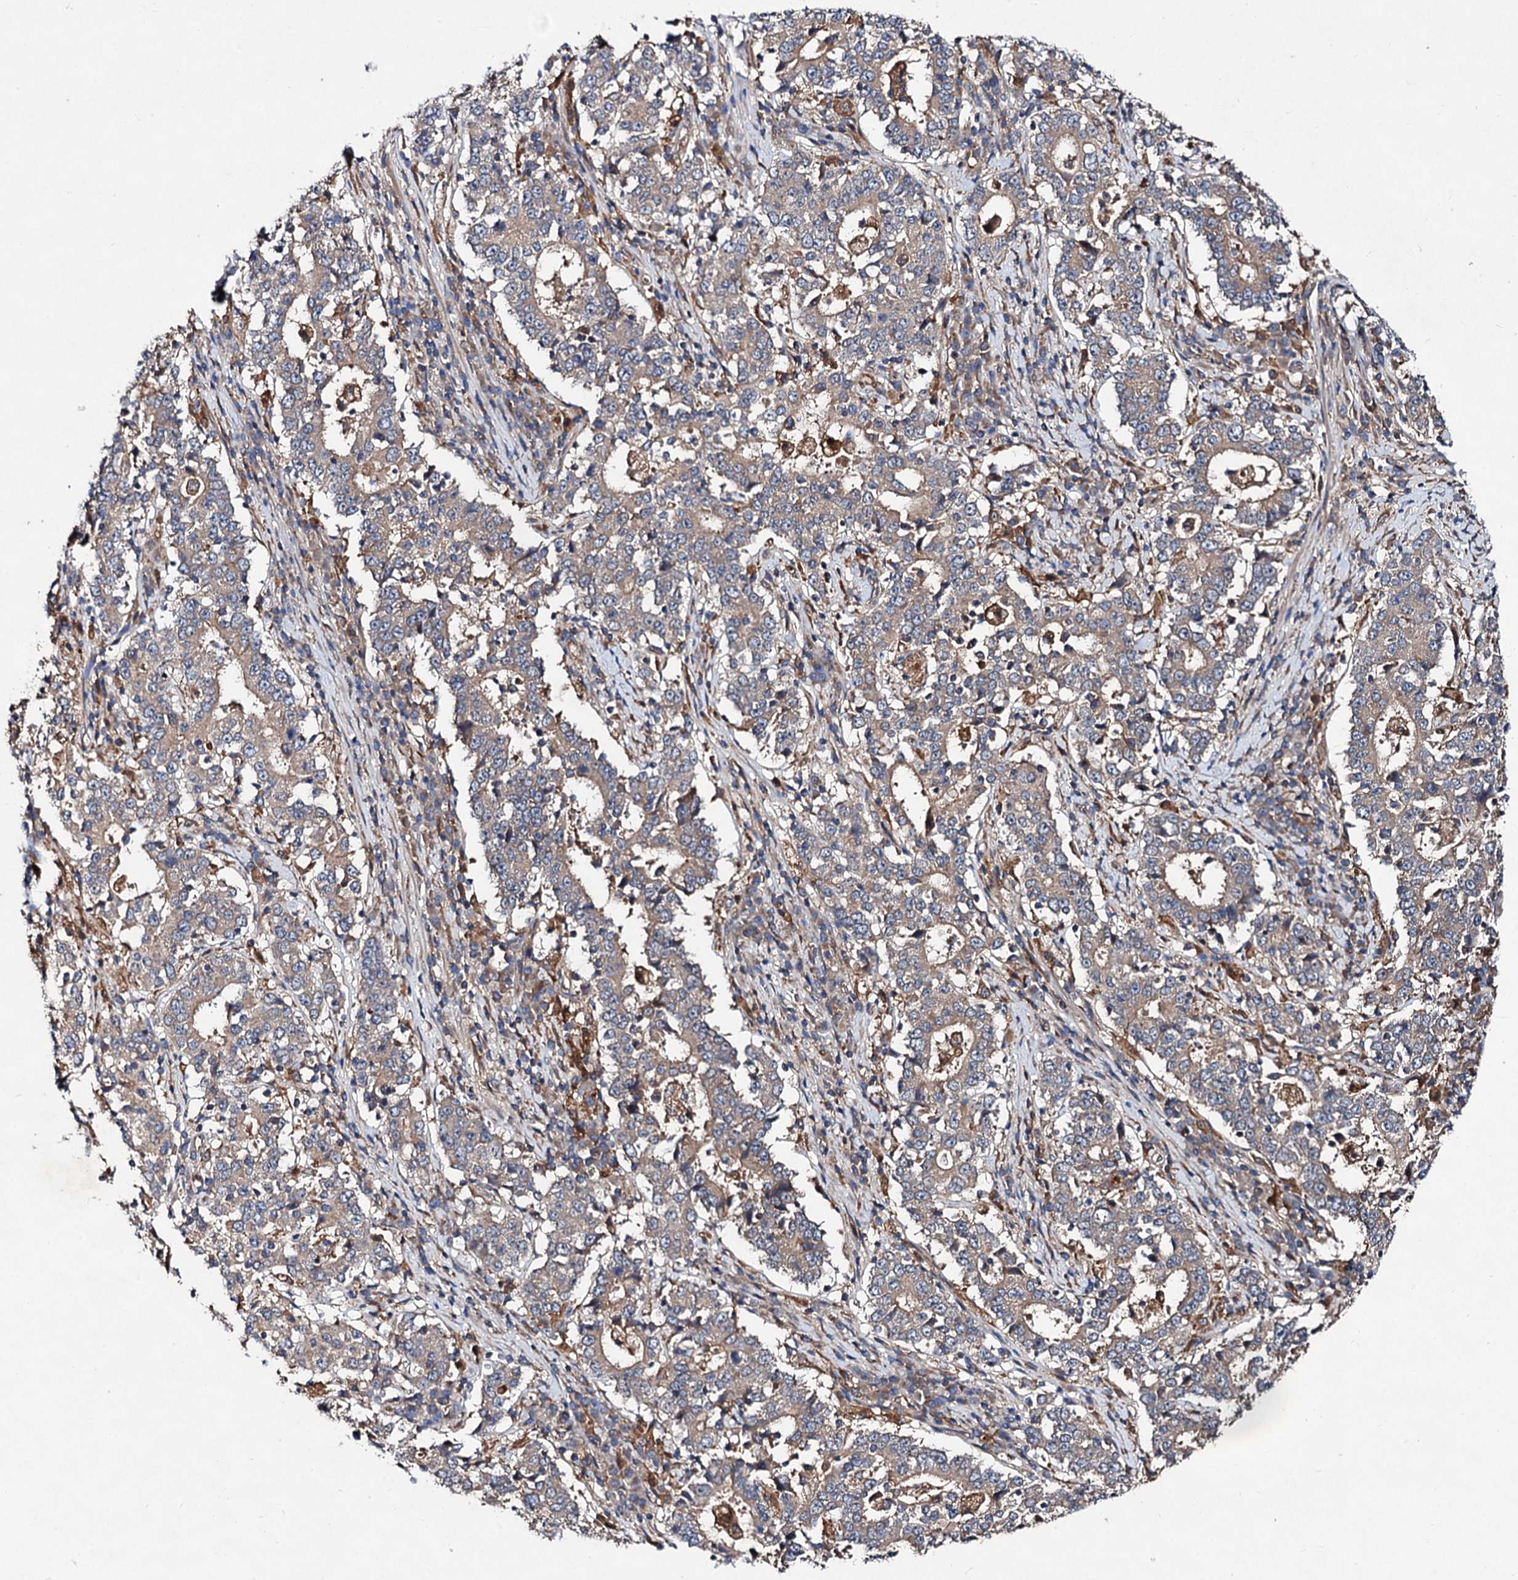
{"staining": {"intensity": "weak", "quantity": "<25%", "location": "cytoplasmic/membranous"}, "tissue": "stomach cancer", "cell_type": "Tumor cells", "image_type": "cancer", "snomed": [{"axis": "morphology", "description": "Adenocarcinoma, NOS"}, {"axis": "topography", "description": "Stomach"}], "caption": "Stomach cancer stained for a protein using immunohistochemistry displays no expression tumor cells.", "gene": "VPS29", "patient": {"sex": "male", "age": 59}}